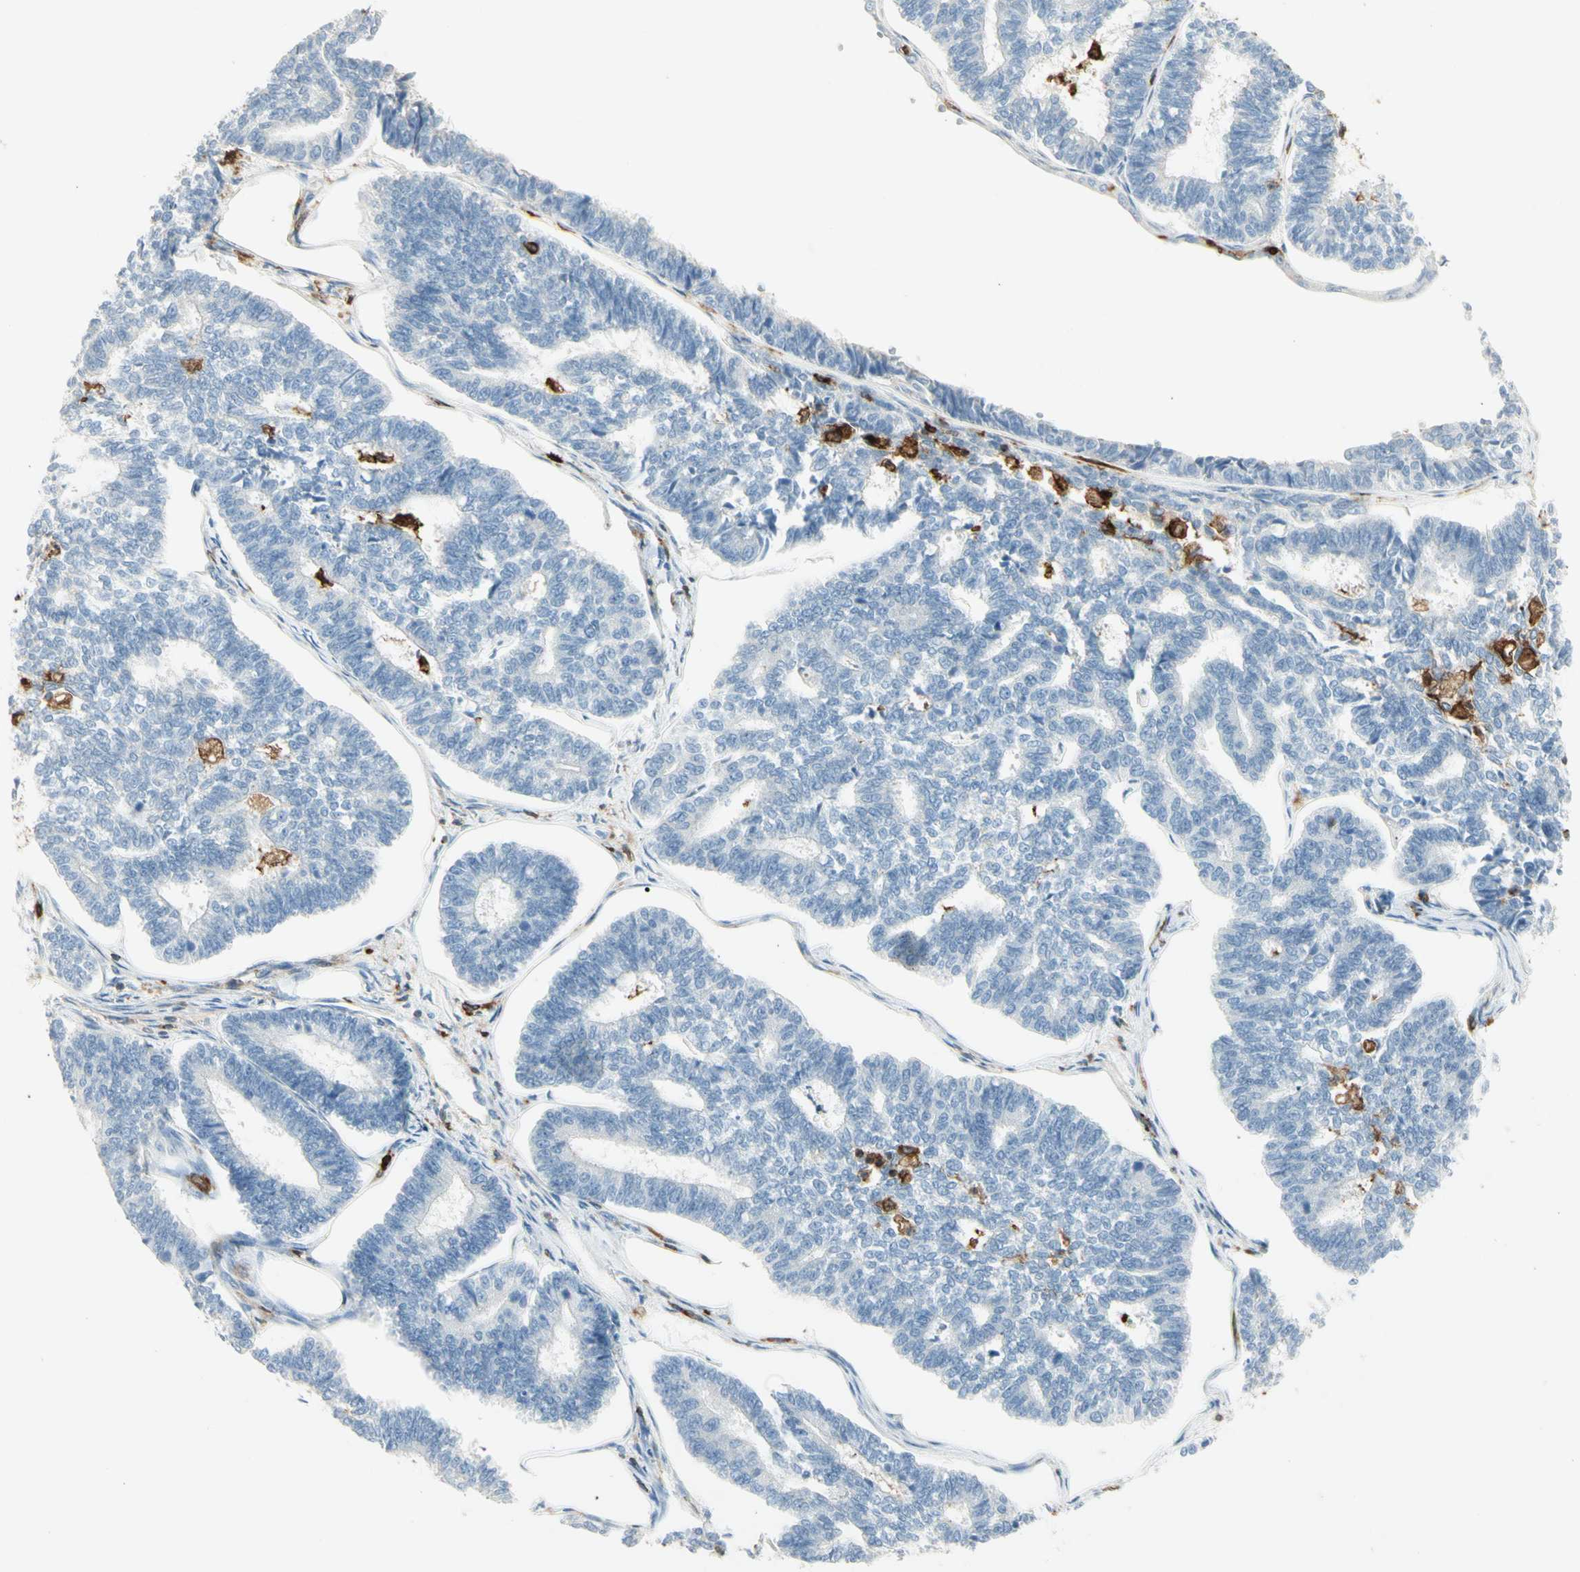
{"staining": {"intensity": "negative", "quantity": "none", "location": "none"}, "tissue": "endometrial cancer", "cell_type": "Tumor cells", "image_type": "cancer", "snomed": [{"axis": "morphology", "description": "Adenocarcinoma, NOS"}, {"axis": "topography", "description": "Endometrium"}], "caption": "This is a photomicrograph of immunohistochemistry staining of endometrial cancer, which shows no expression in tumor cells.", "gene": "ITGB2", "patient": {"sex": "female", "age": 70}}